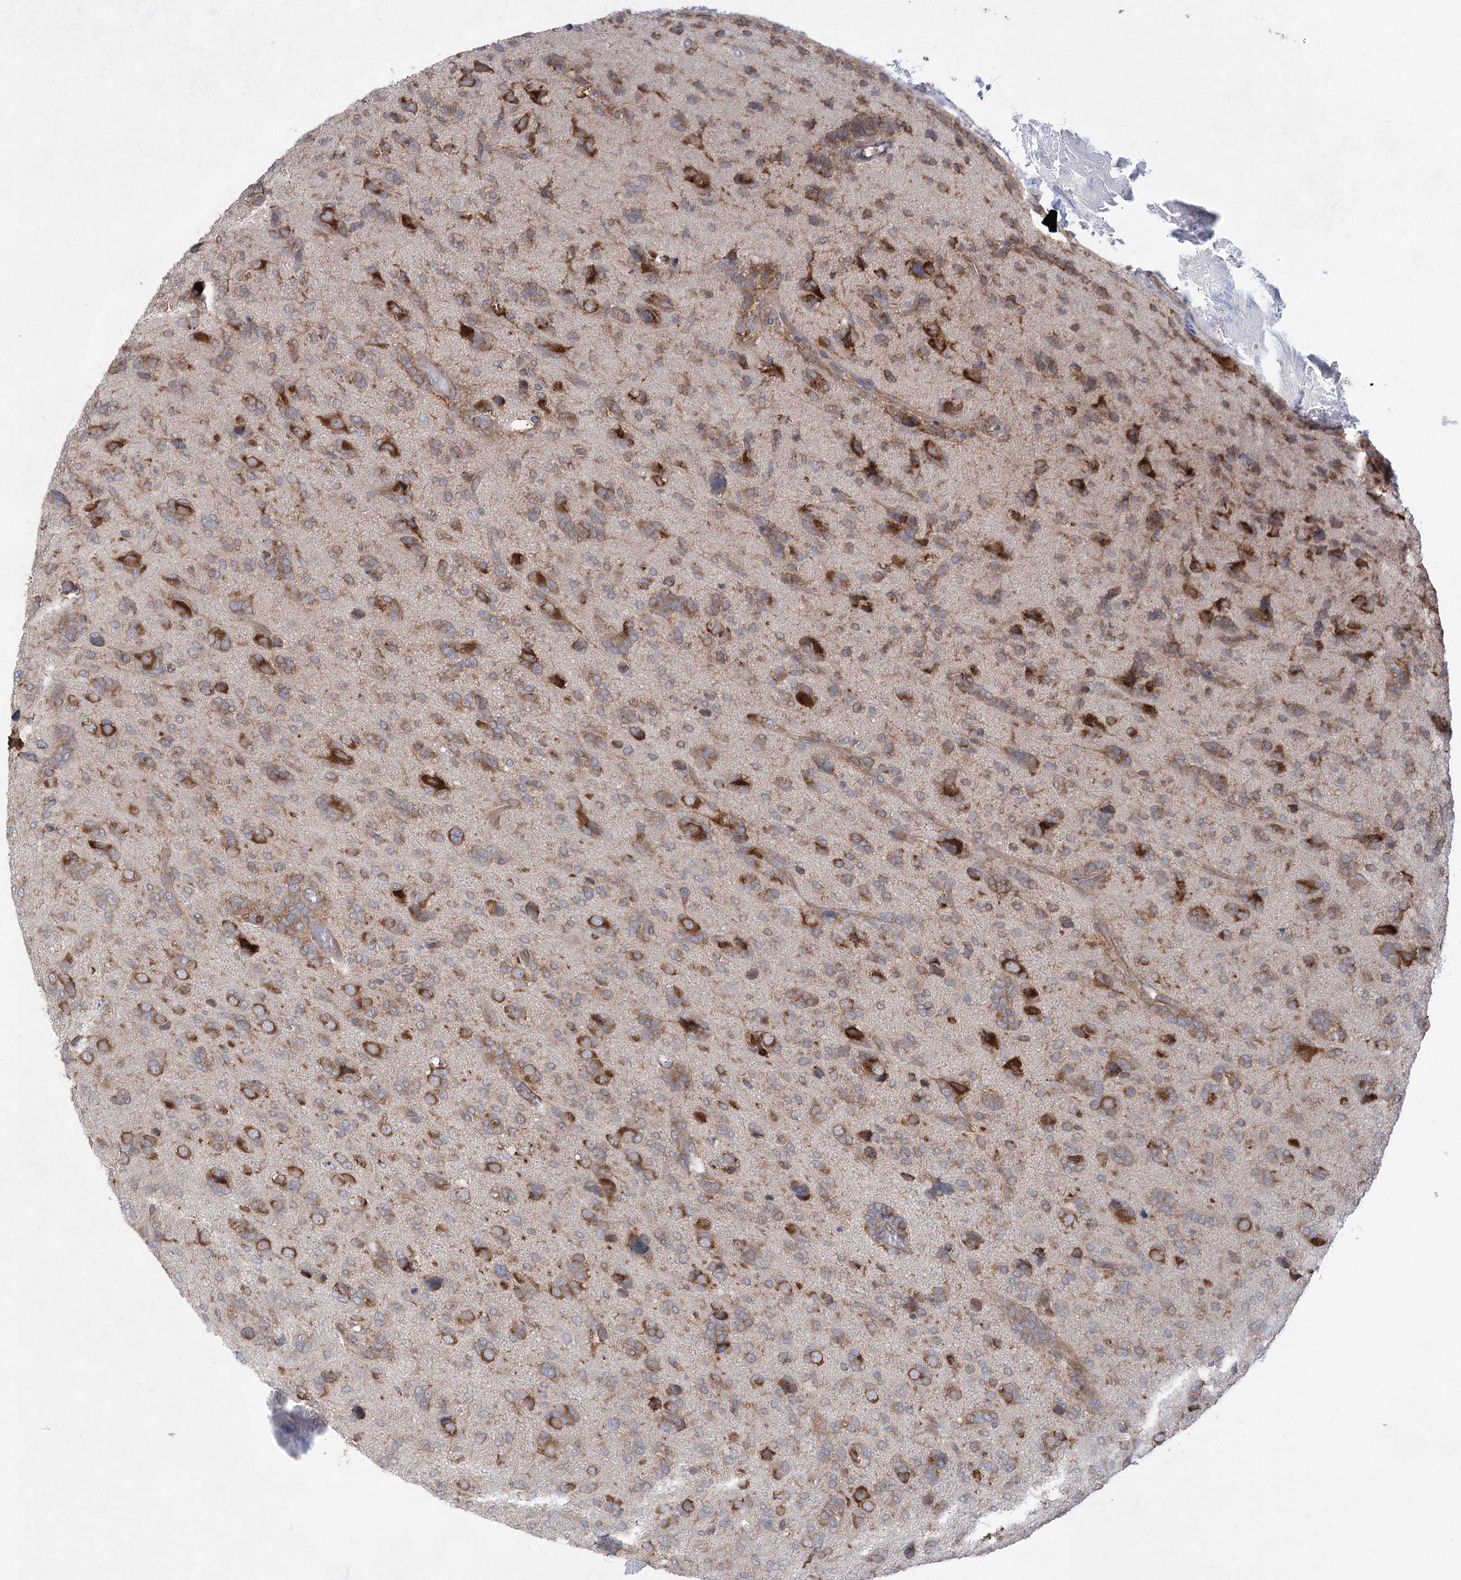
{"staining": {"intensity": "moderate", "quantity": ">75%", "location": "cytoplasmic/membranous"}, "tissue": "glioma", "cell_type": "Tumor cells", "image_type": "cancer", "snomed": [{"axis": "morphology", "description": "Glioma, malignant, High grade"}, {"axis": "topography", "description": "Brain"}], "caption": "The photomicrograph exhibits a brown stain indicating the presence of a protein in the cytoplasmic/membranous of tumor cells in malignant high-grade glioma.", "gene": "EIF3A", "patient": {"sex": "female", "age": 59}}